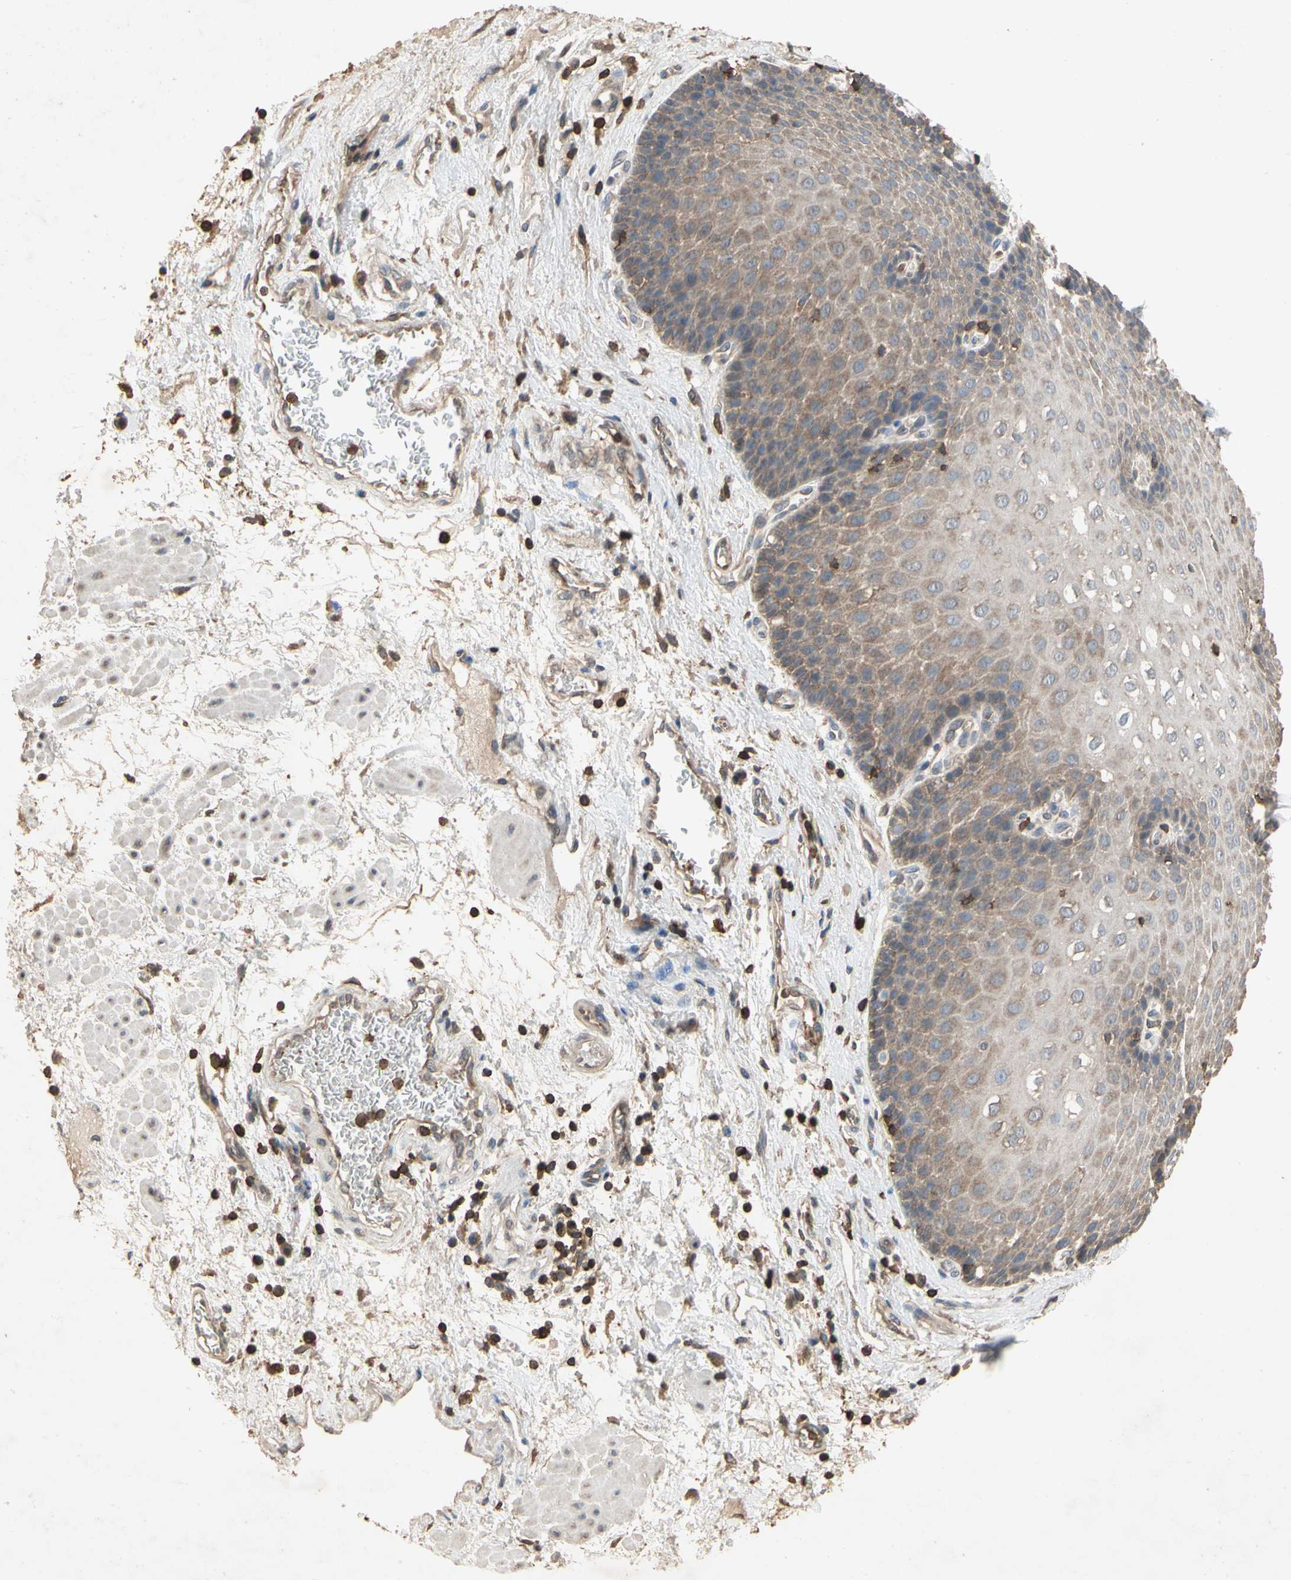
{"staining": {"intensity": "weak", "quantity": ">75%", "location": "cytoplasmic/membranous"}, "tissue": "esophagus", "cell_type": "Squamous epithelial cells", "image_type": "normal", "snomed": [{"axis": "morphology", "description": "Normal tissue, NOS"}, {"axis": "topography", "description": "Esophagus"}], "caption": "A low amount of weak cytoplasmic/membranous positivity is appreciated in approximately >75% of squamous epithelial cells in unremarkable esophagus.", "gene": "MAP3K10", "patient": {"sex": "male", "age": 48}}